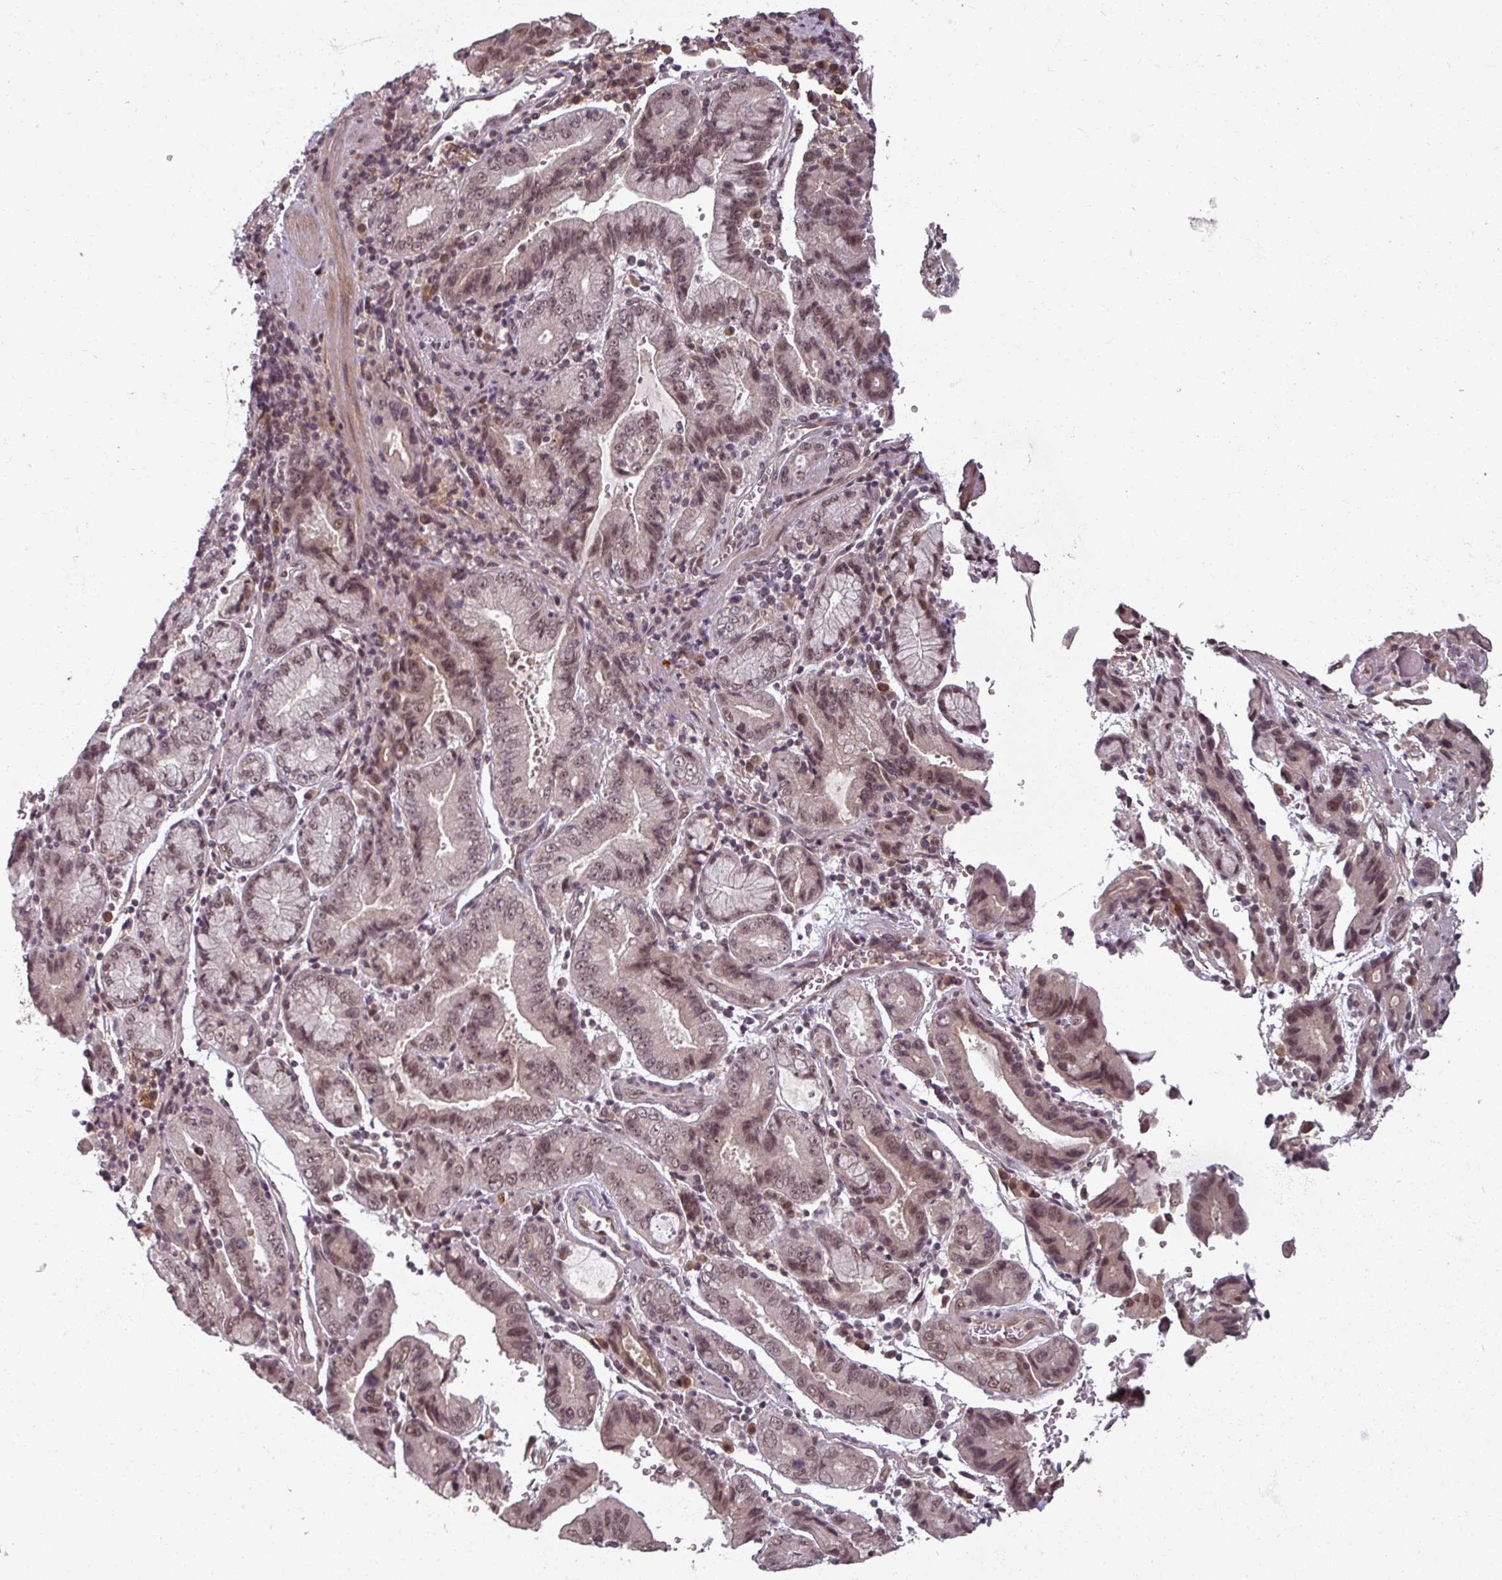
{"staining": {"intensity": "weak", "quantity": ">75%", "location": "nuclear"}, "tissue": "stomach cancer", "cell_type": "Tumor cells", "image_type": "cancer", "snomed": [{"axis": "morphology", "description": "Adenocarcinoma, NOS"}, {"axis": "topography", "description": "Stomach"}], "caption": "DAB immunohistochemical staining of human stomach cancer reveals weak nuclear protein staining in about >75% of tumor cells.", "gene": "POLR2G", "patient": {"sex": "male", "age": 62}}